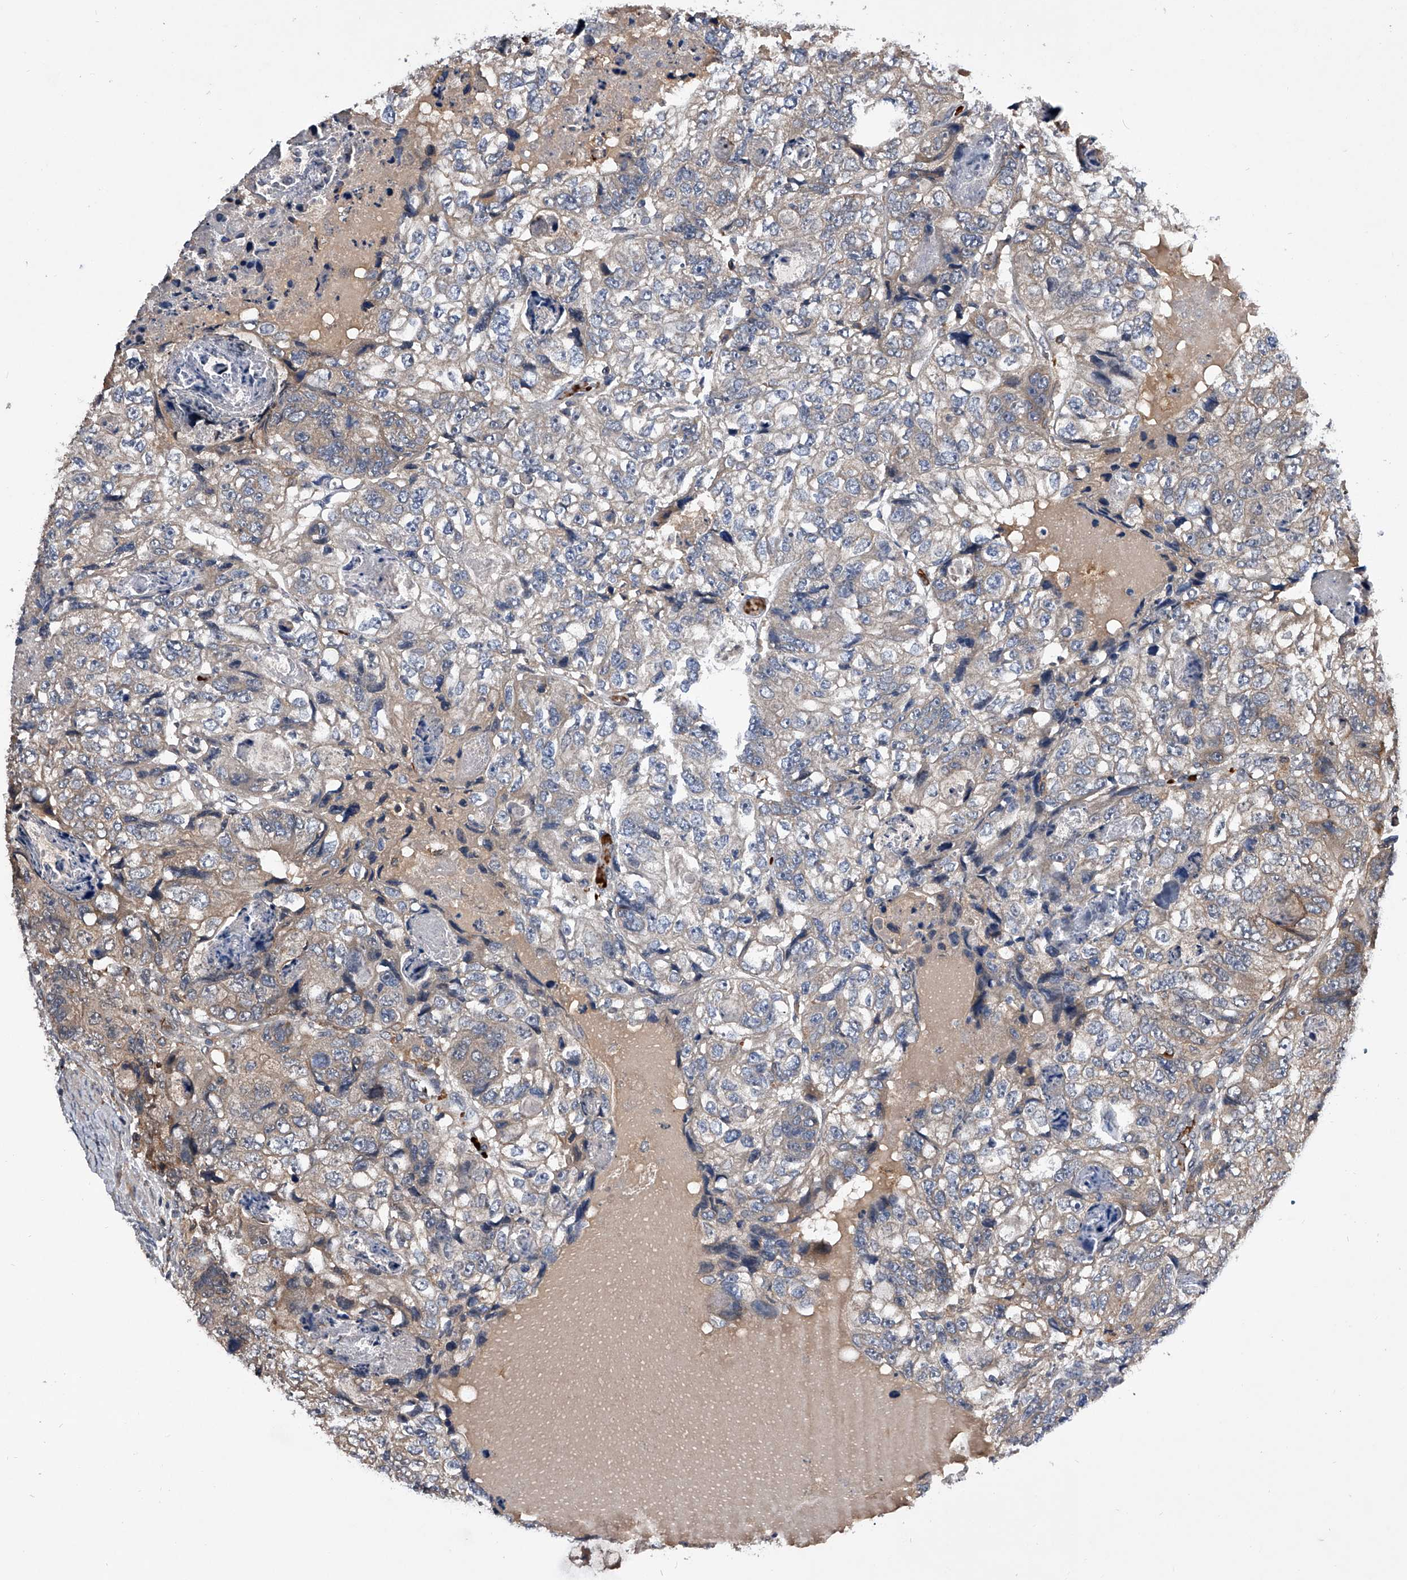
{"staining": {"intensity": "moderate", "quantity": "25%-75%", "location": "cytoplasmic/membranous"}, "tissue": "colorectal cancer", "cell_type": "Tumor cells", "image_type": "cancer", "snomed": [{"axis": "morphology", "description": "Adenocarcinoma, NOS"}, {"axis": "topography", "description": "Rectum"}], "caption": "This is a histology image of IHC staining of adenocarcinoma (colorectal), which shows moderate staining in the cytoplasmic/membranous of tumor cells.", "gene": "ZNF30", "patient": {"sex": "male", "age": 59}}